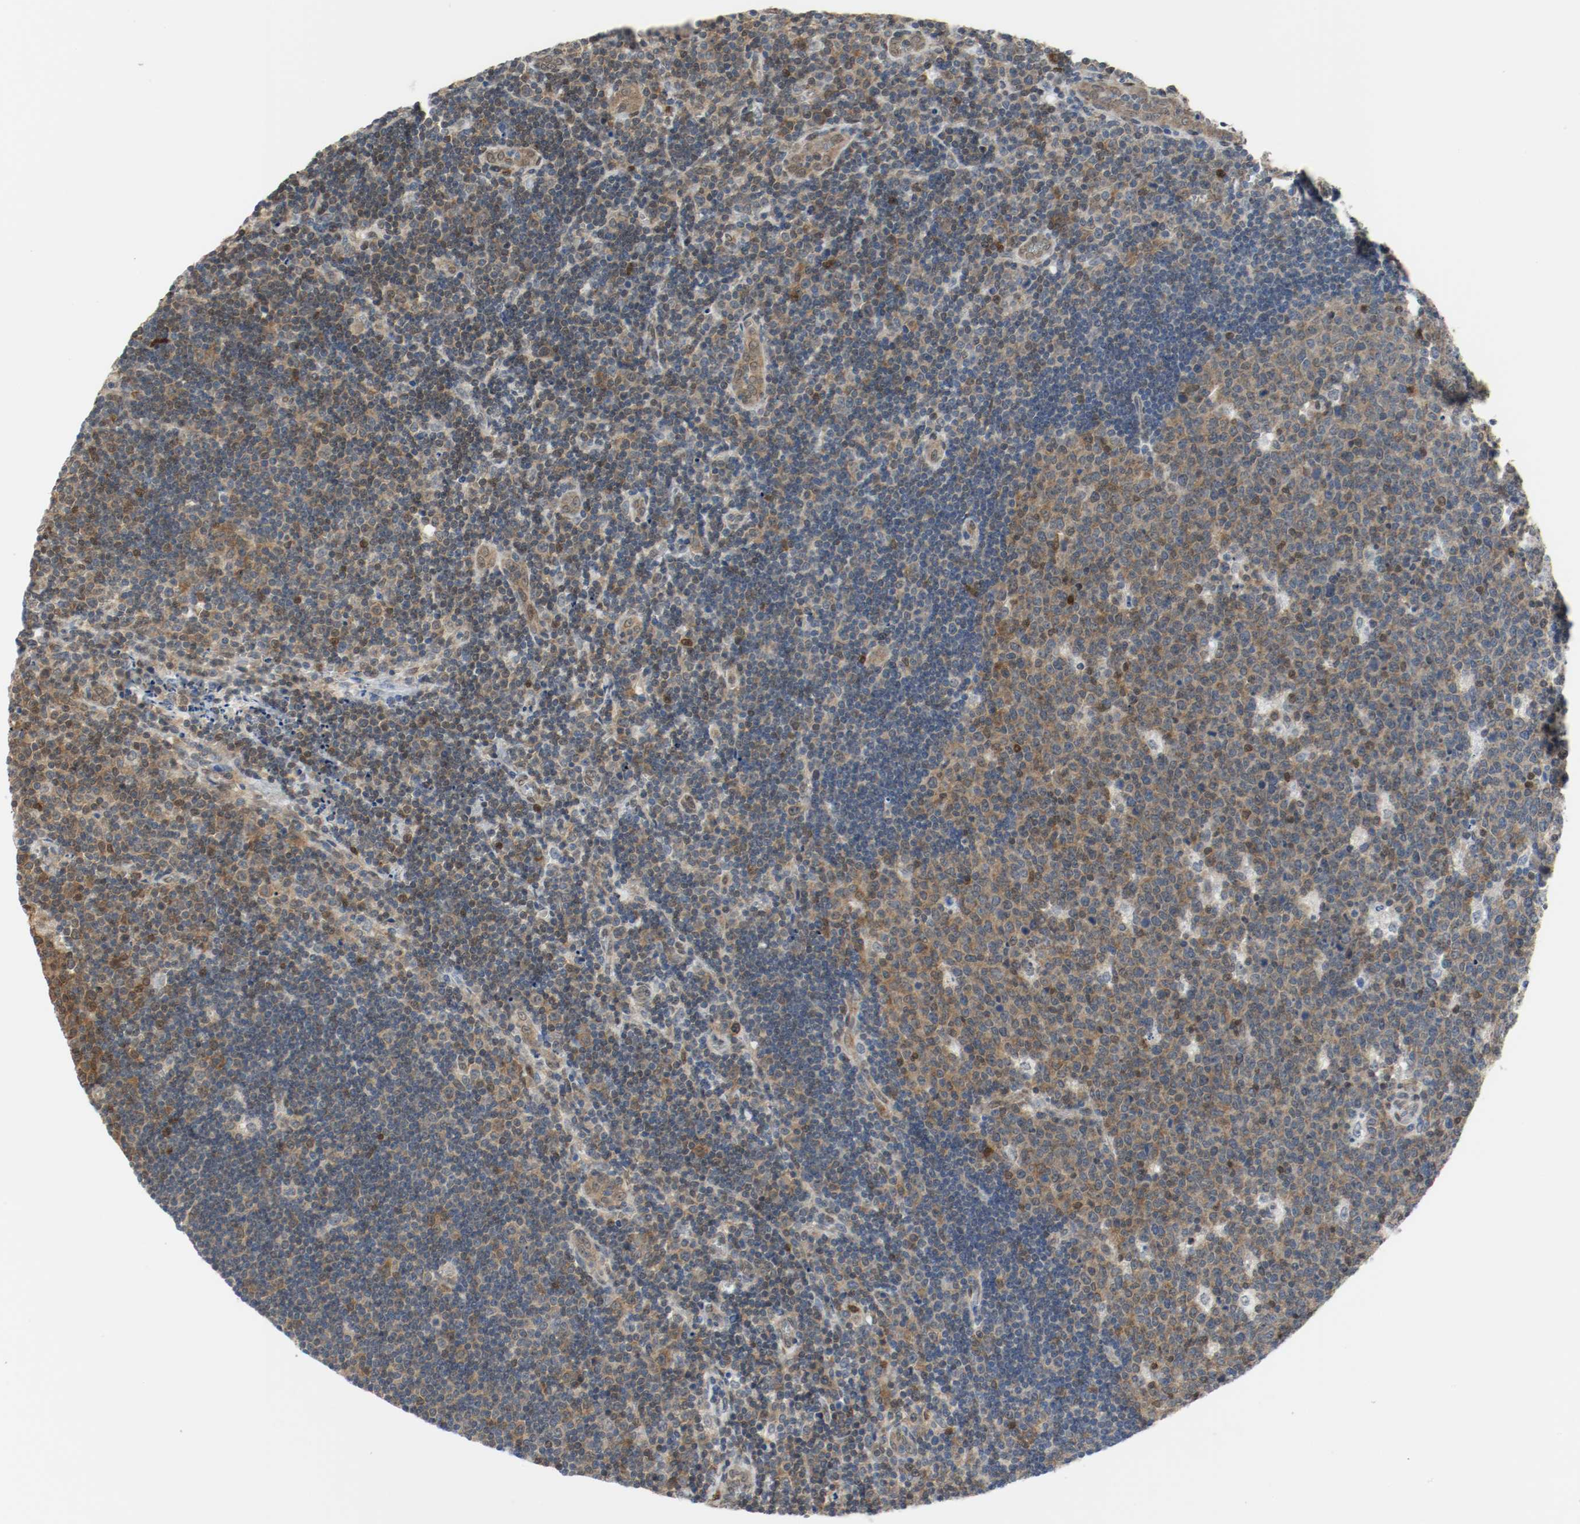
{"staining": {"intensity": "moderate", "quantity": ">75%", "location": "cytoplasmic/membranous,nuclear"}, "tissue": "lymph node", "cell_type": "Germinal center cells", "image_type": "normal", "snomed": [{"axis": "morphology", "description": "Normal tissue, NOS"}, {"axis": "topography", "description": "Lymph node"}, {"axis": "topography", "description": "Salivary gland"}], "caption": "The immunohistochemical stain labels moderate cytoplasmic/membranous,nuclear staining in germinal center cells of unremarkable lymph node.", "gene": "PPME1", "patient": {"sex": "male", "age": 8}}